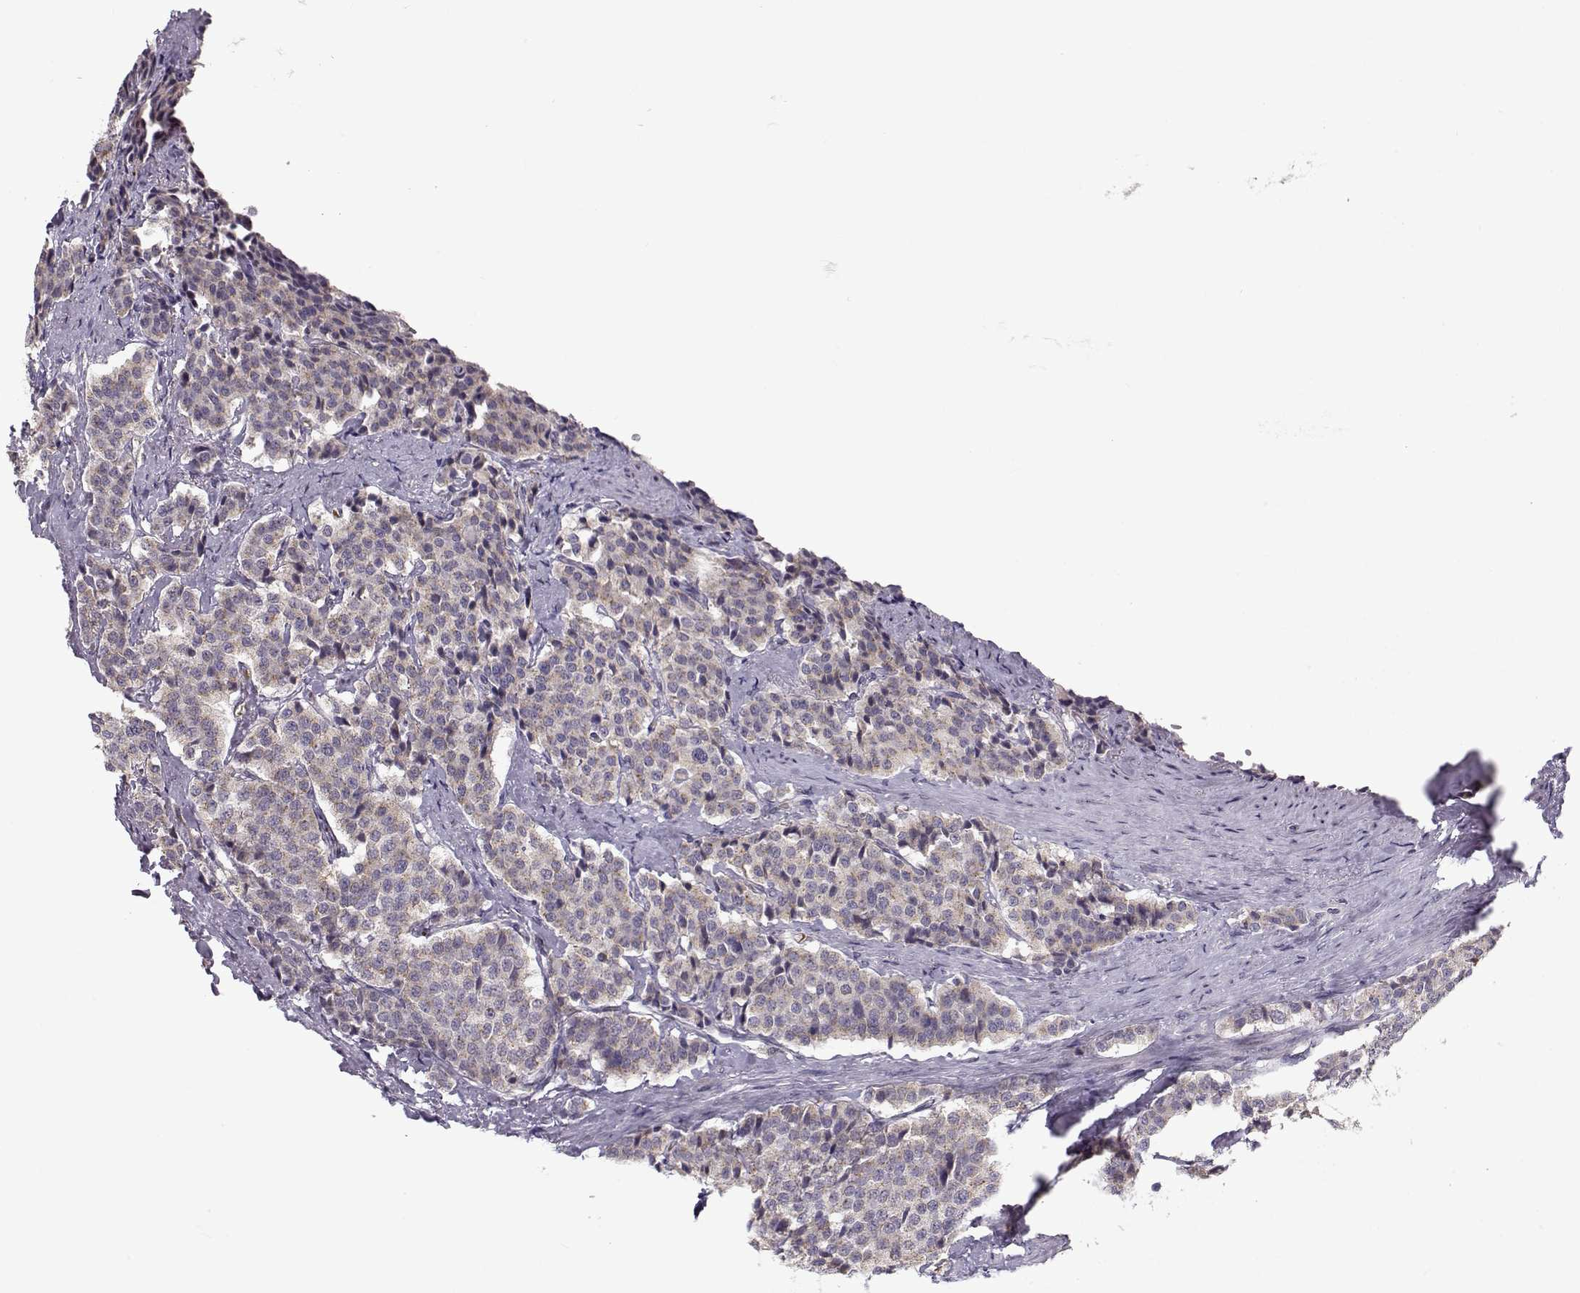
{"staining": {"intensity": "weak", "quantity": ">75%", "location": "cytoplasmic/membranous"}, "tissue": "carcinoid", "cell_type": "Tumor cells", "image_type": "cancer", "snomed": [{"axis": "morphology", "description": "Carcinoid, malignant, NOS"}, {"axis": "topography", "description": "Small intestine"}], "caption": "Carcinoid (malignant) tissue demonstrates weak cytoplasmic/membranous expression in about >75% of tumor cells, visualized by immunohistochemistry.", "gene": "SLC4A5", "patient": {"sex": "female", "age": 58}}